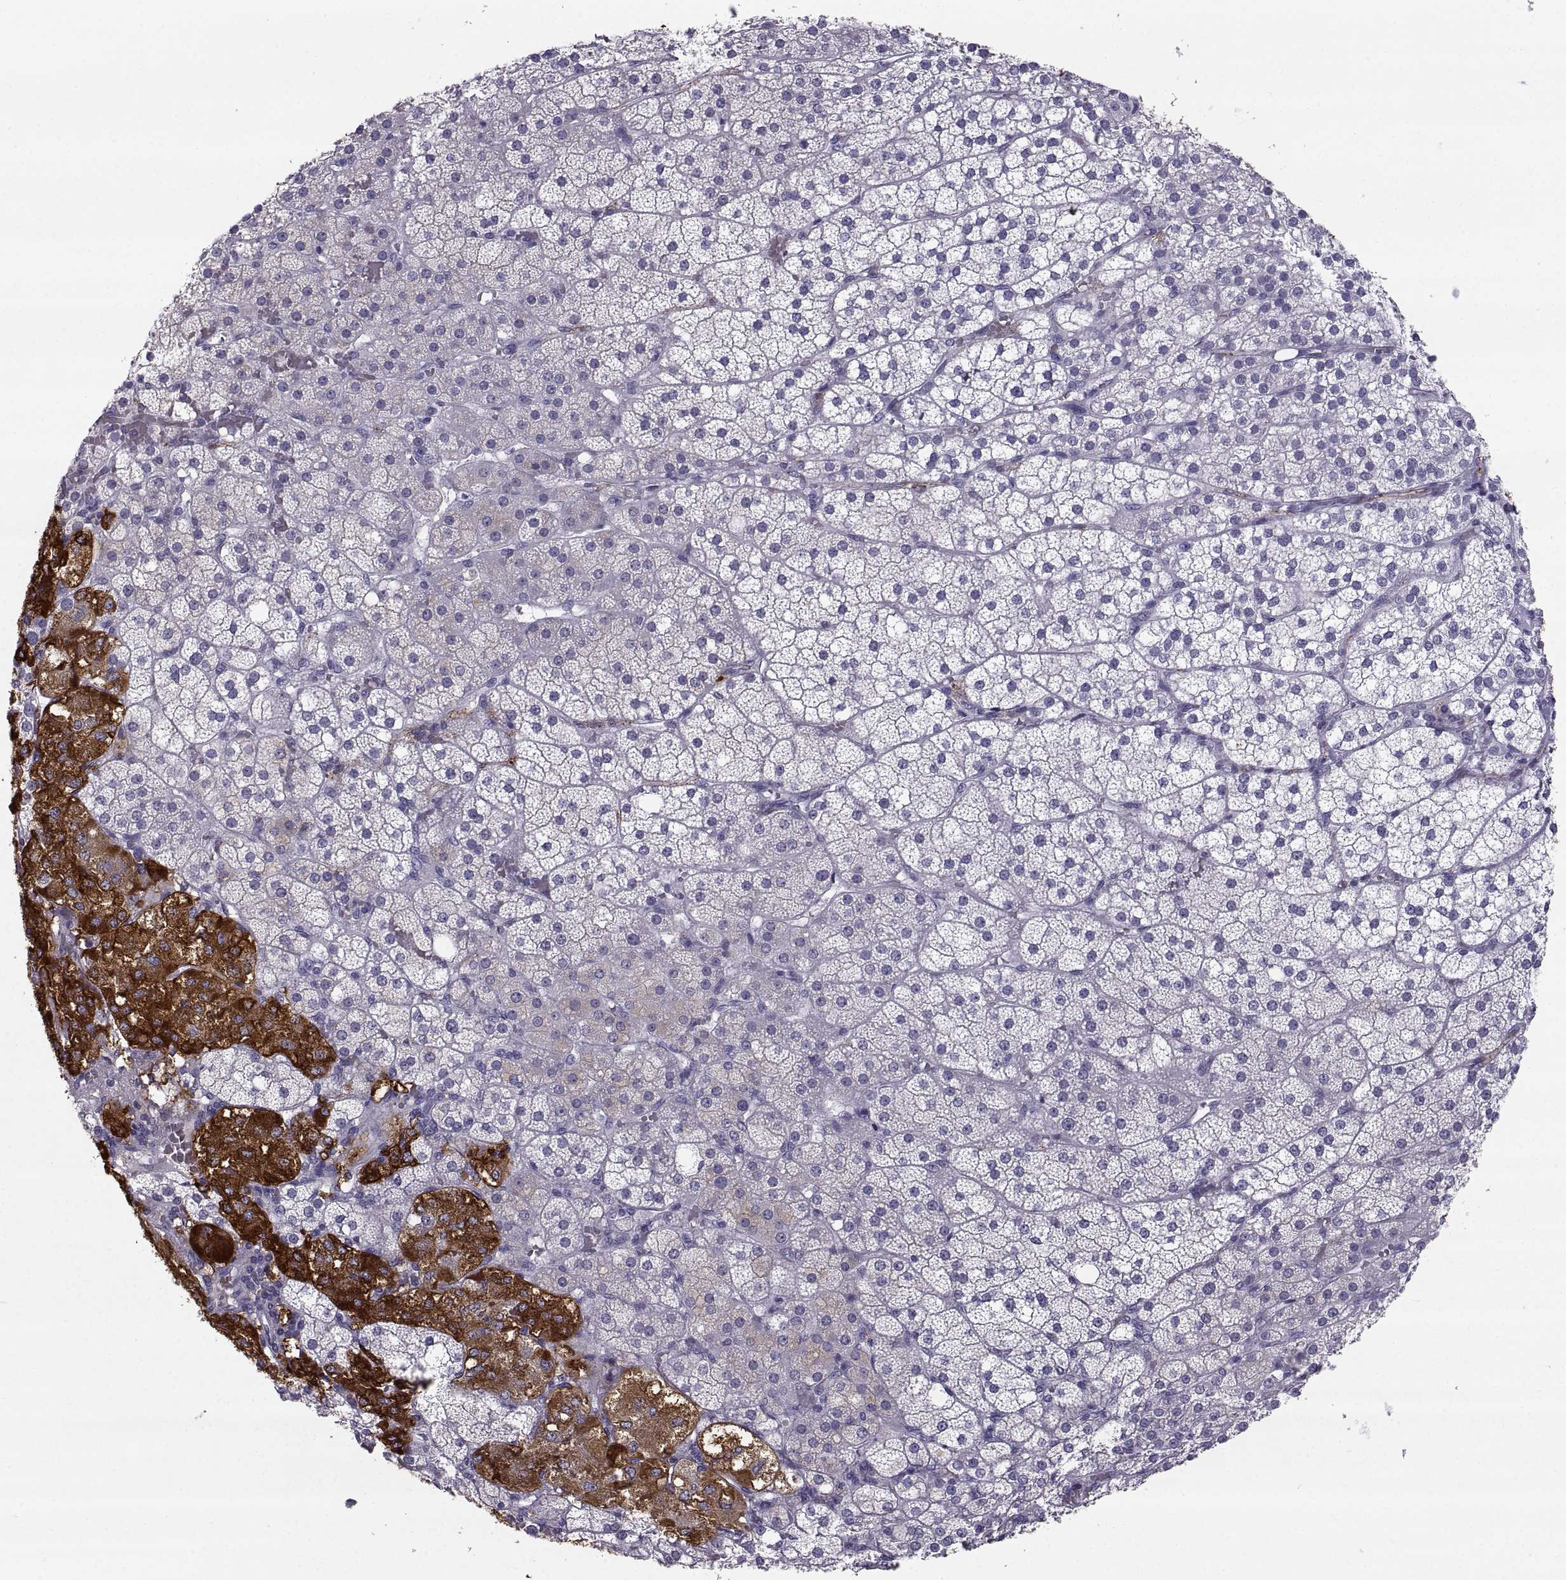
{"staining": {"intensity": "strong", "quantity": "<25%", "location": "cytoplasmic/membranous"}, "tissue": "adrenal gland", "cell_type": "Glandular cells", "image_type": "normal", "snomed": [{"axis": "morphology", "description": "Normal tissue, NOS"}, {"axis": "topography", "description": "Adrenal gland"}], "caption": "Protein staining exhibits strong cytoplasmic/membranous positivity in approximately <25% of glandular cells in unremarkable adrenal gland.", "gene": "PCSK1N", "patient": {"sex": "male", "age": 53}}